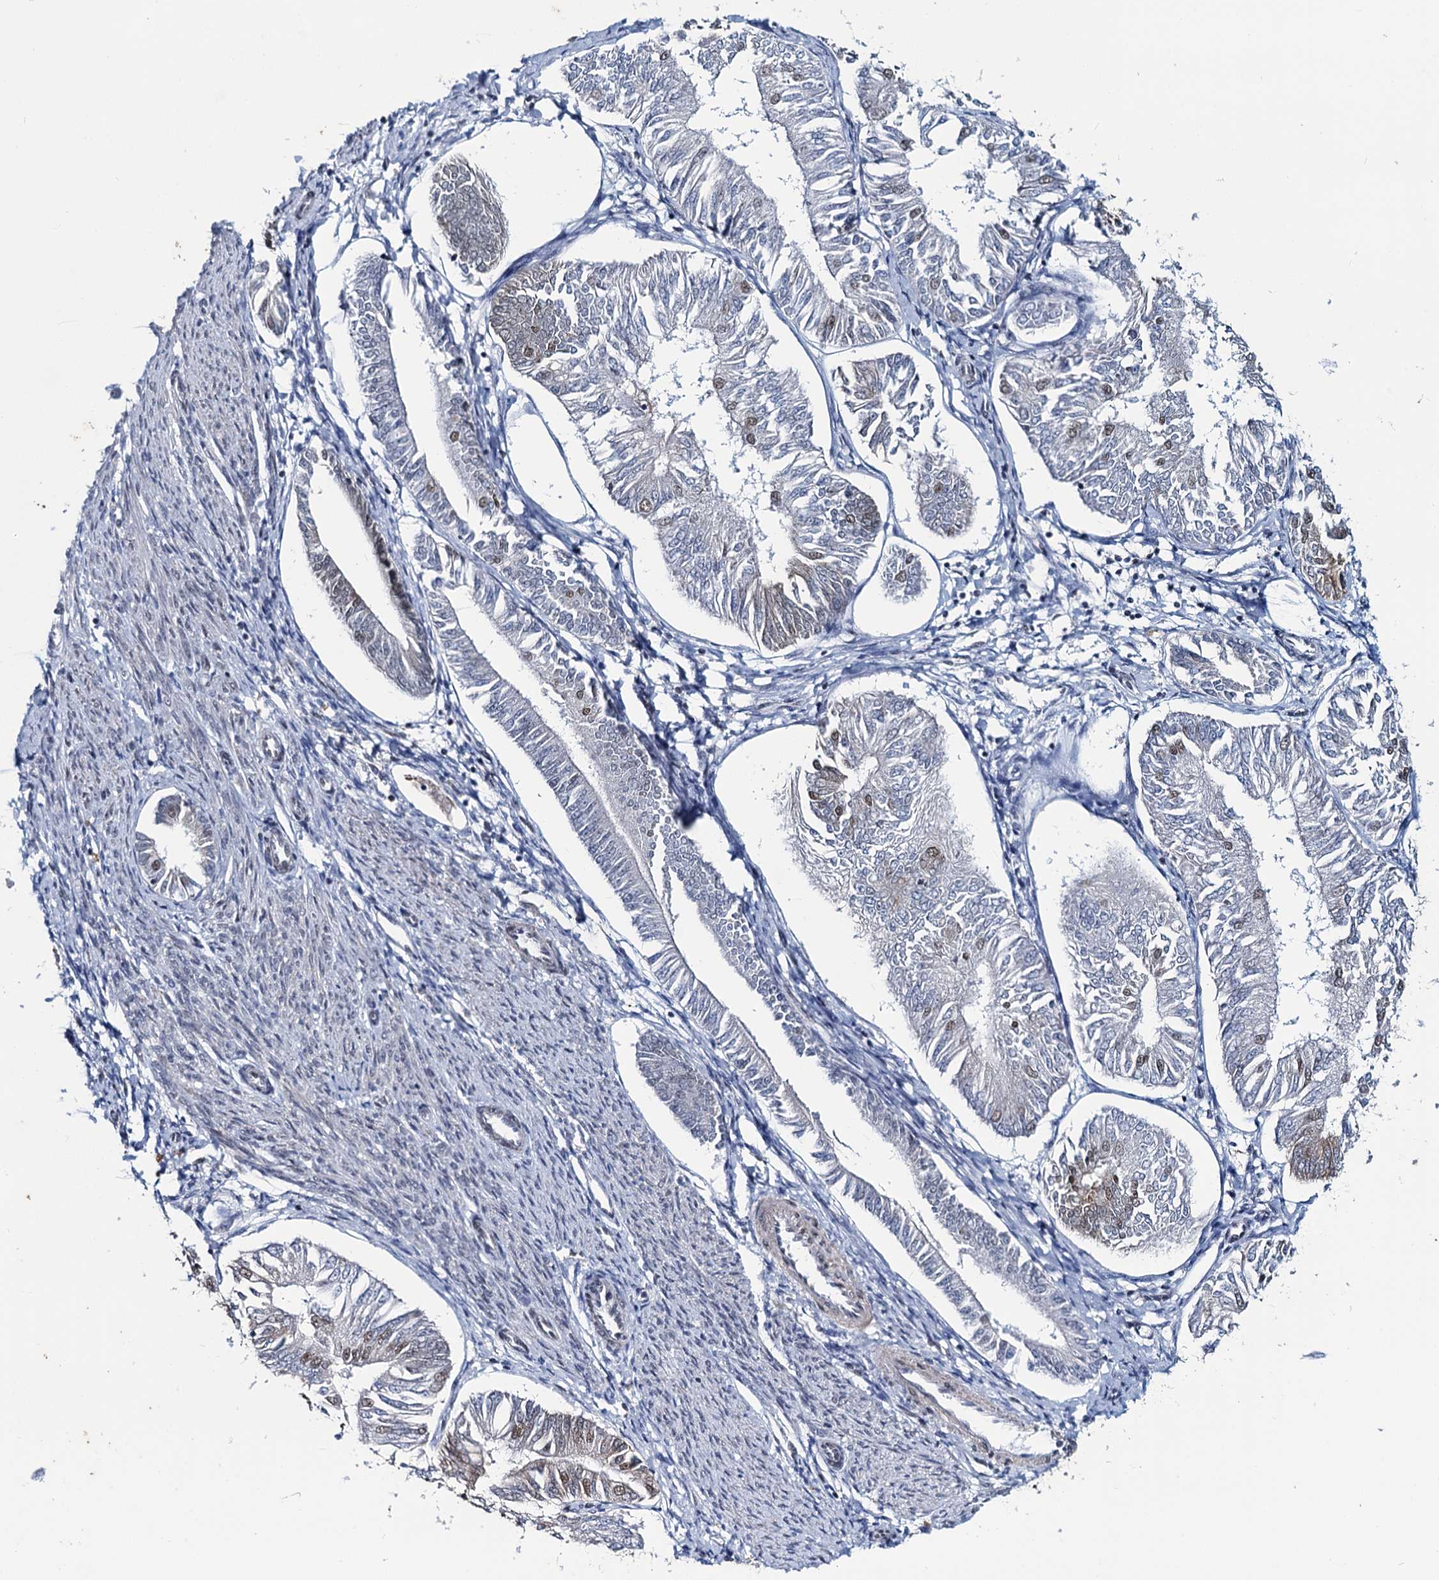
{"staining": {"intensity": "weak", "quantity": "<25%", "location": "cytoplasmic/membranous,nuclear"}, "tissue": "endometrial cancer", "cell_type": "Tumor cells", "image_type": "cancer", "snomed": [{"axis": "morphology", "description": "Adenocarcinoma, NOS"}, {"axis": "topography", "description": "Endometrium"}], "caption": "Endometrial cancer was stained to show a protein in brown. There is no significant staining in tumor cells.", "gene": "METTL14", "patient": {"sex": "female", "age": 58}}